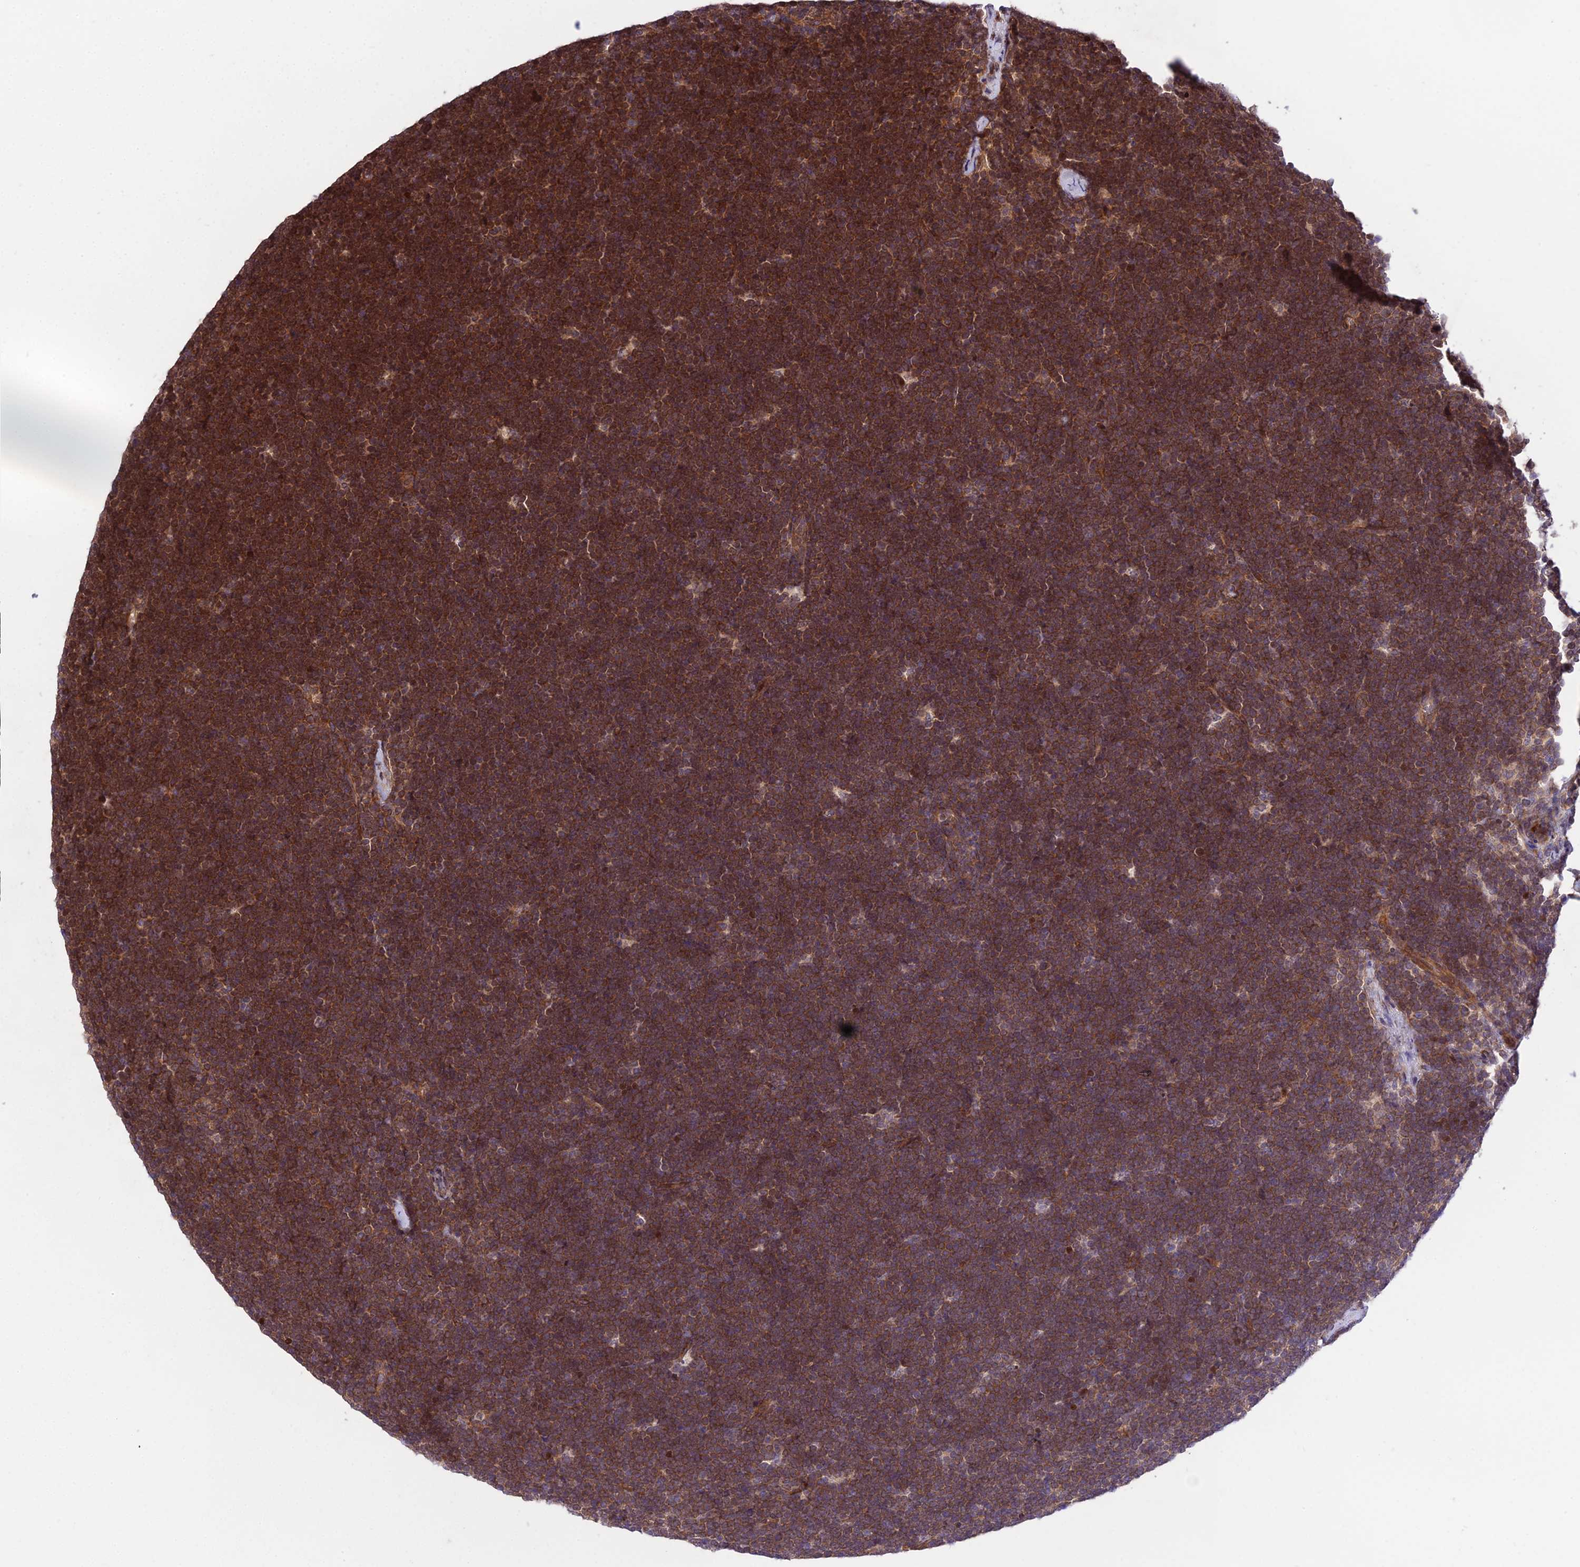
{"staining": {"intensity": "strong", "quantity": ">75%", "location": "cytoplasmic/membranous,nuclear"}, "tissue": "lymphoma", "cell_type": "Tumor cells", "image_type": "cancer", "snomed": [{"axis": "morphology", "description": "Malignant lymphoma, non-Hodgkin's type, High grade"}, {"axis": "topography", "description": "Lymph node"}], "caption": "There is high levels of strong cytoplasmic/membranous and nuclear expression in tumor cells of malignant lymphoma, non-Hodgkin's type (high-grade), as demonstrated by immunohistochemical staining (brown color).", "gene": "SMG6", "patient": {"sex": "male", "age": 13}}